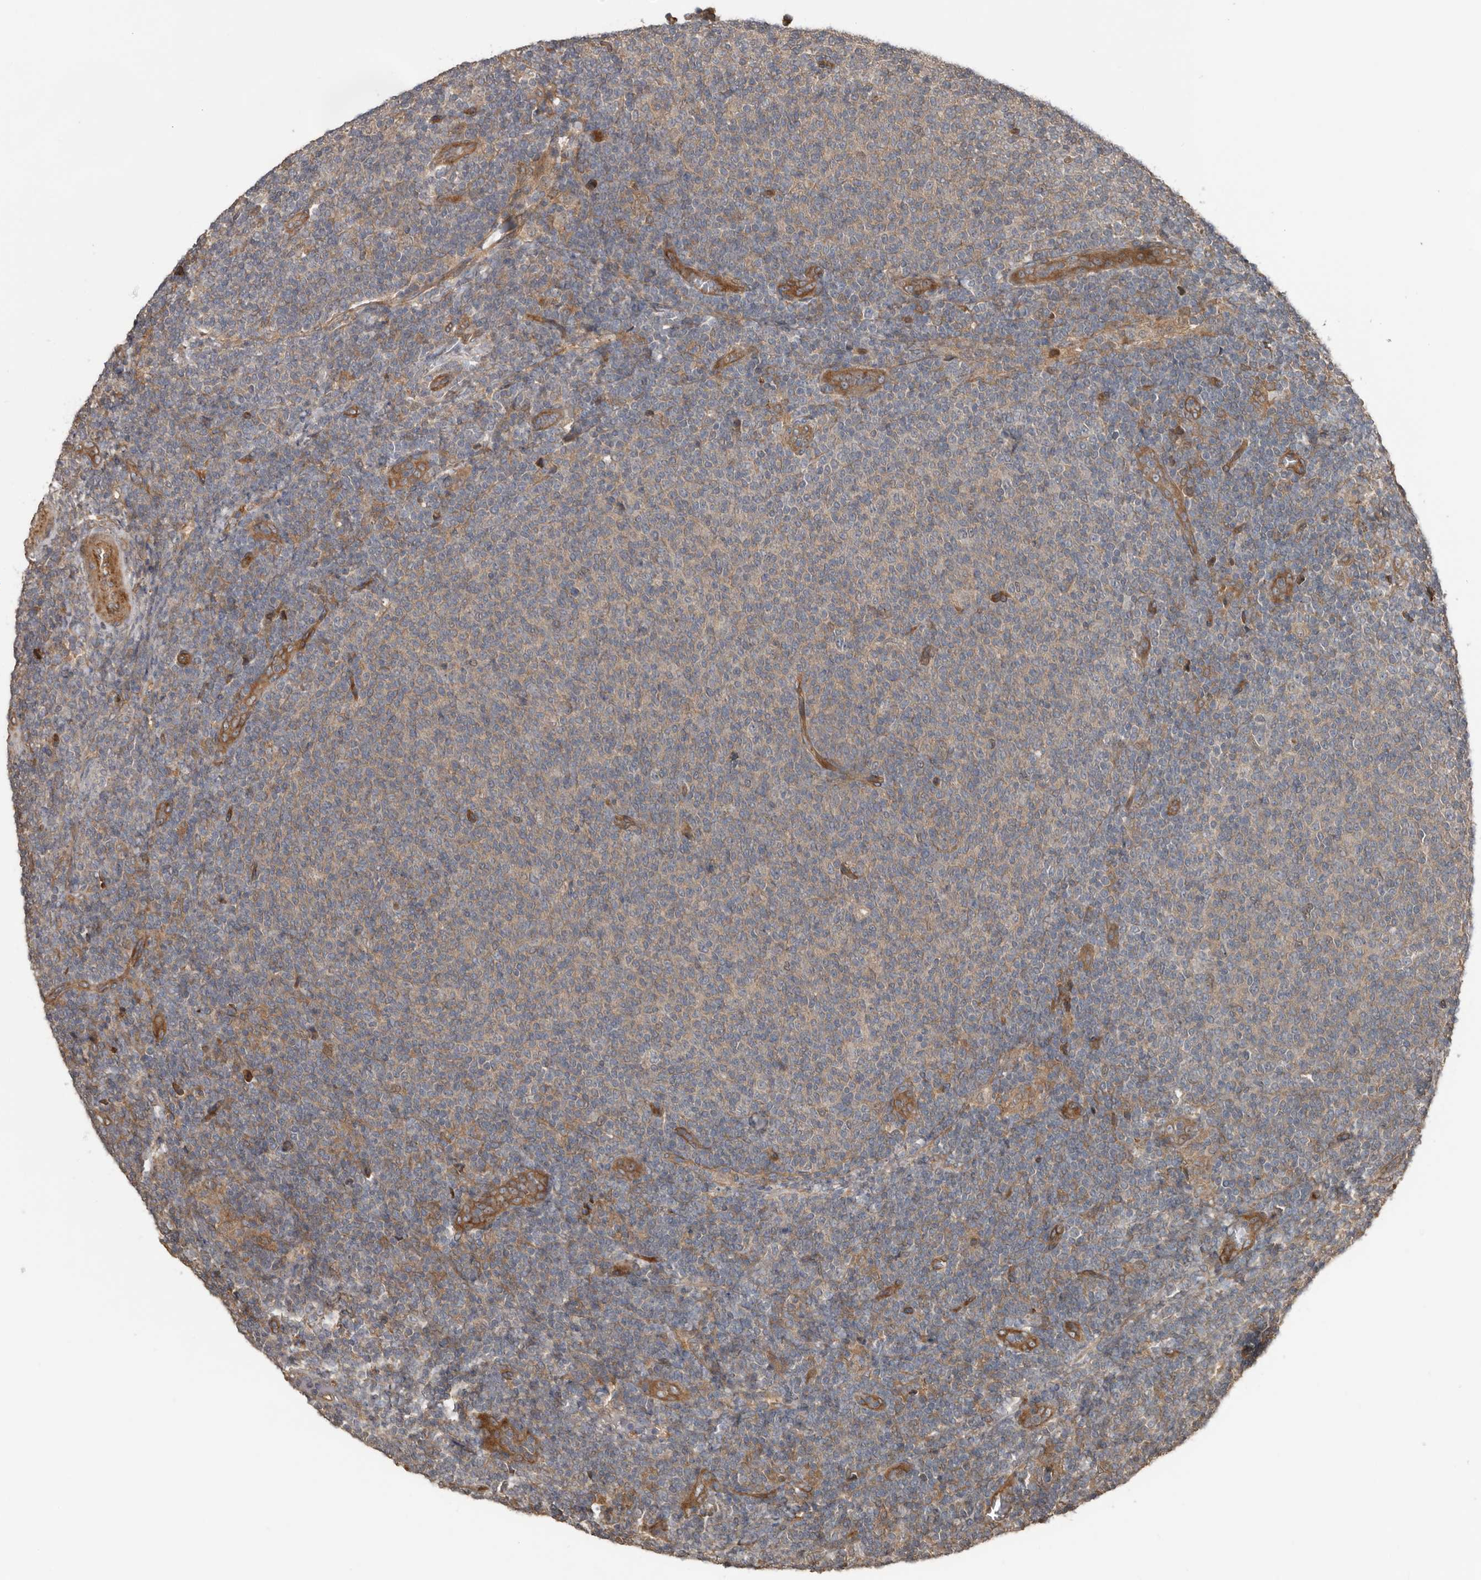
{"staining": {"intensity": "weak", "quantity": "25%-75%", "location": "cytoplasmic/membranous"}, "tissue": "lymphoma", "cell_type": "Tumor cells", "image_type": "cancer", "snomed": [{"axis": "morphology", "description": "Malignant lymphoma, non-Hodgkin's type, Low grade"}, {"axis": "topography", "description": "Lymph node"}], "caption": "Immunohistochemistry (IHC) histopathology image of human lymphoma stained for a protein (brown), which shows low levels of weak cytoplasmic/membranous staining in approximately 25%-75% of tumor cells.", "gene": "EXOC3L1", "patient": {"sex": "male", "age": 66}}